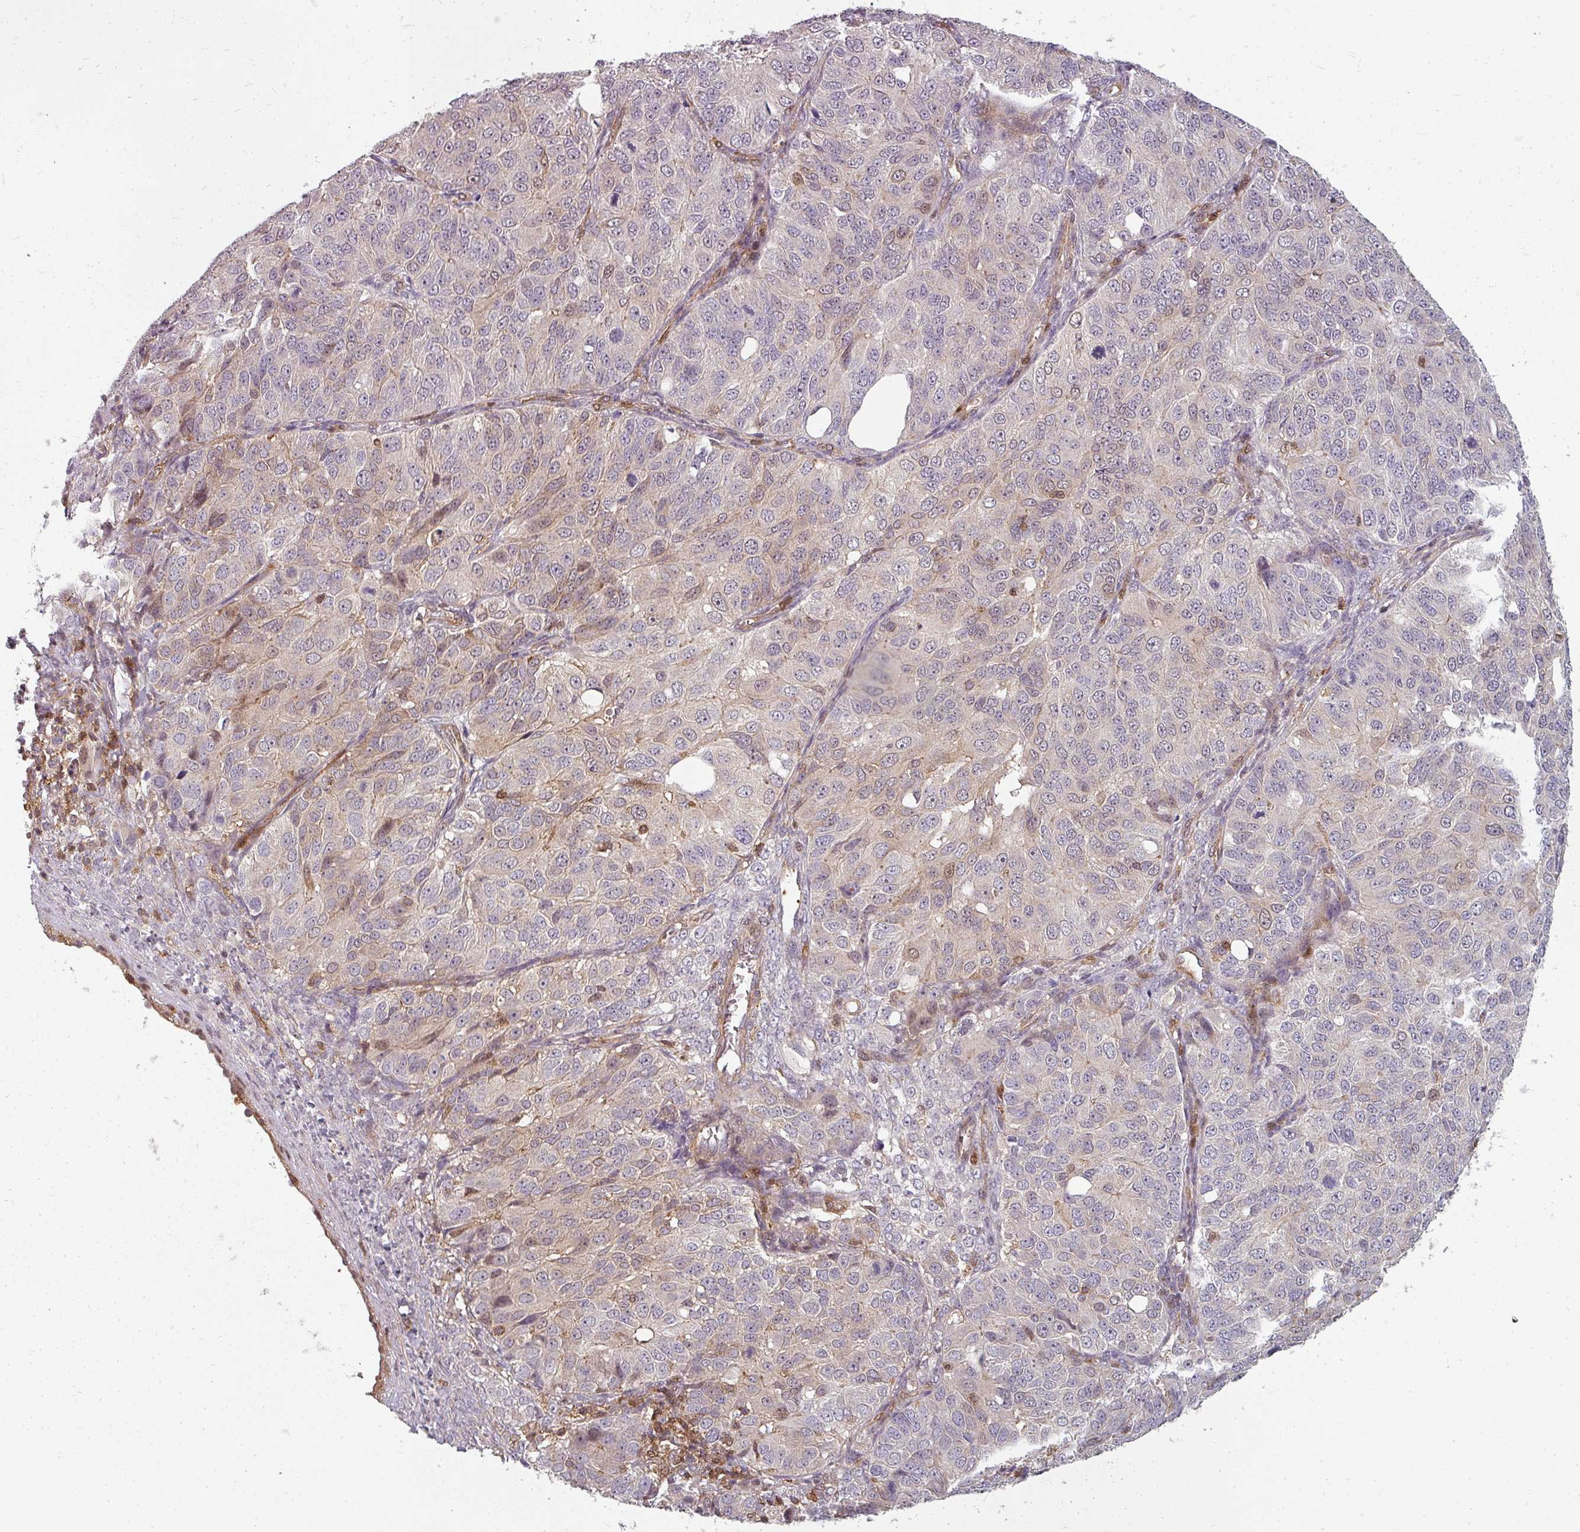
{"staining": {"intensity": "weak", "quantity": "<25%", "location": "nuclear"}, "tissue": "ovarian cancer", "cell_type": "Tumor cells", "image_type": "cancer", "snomed": [{"axis": "morphology", "description": "Carcinoma, endometroid"}, {"axis": "topography", "description": "Ovary"}], "caption": "Immunohistochemistry photomicrograph of neoplastic tissue: human ovarian endometroid carcinoma stained with DAB reveals no significant protein expression in tumor cells.", "gene": "CLIC1", "patient": {"sex": "female", "age": 51}}